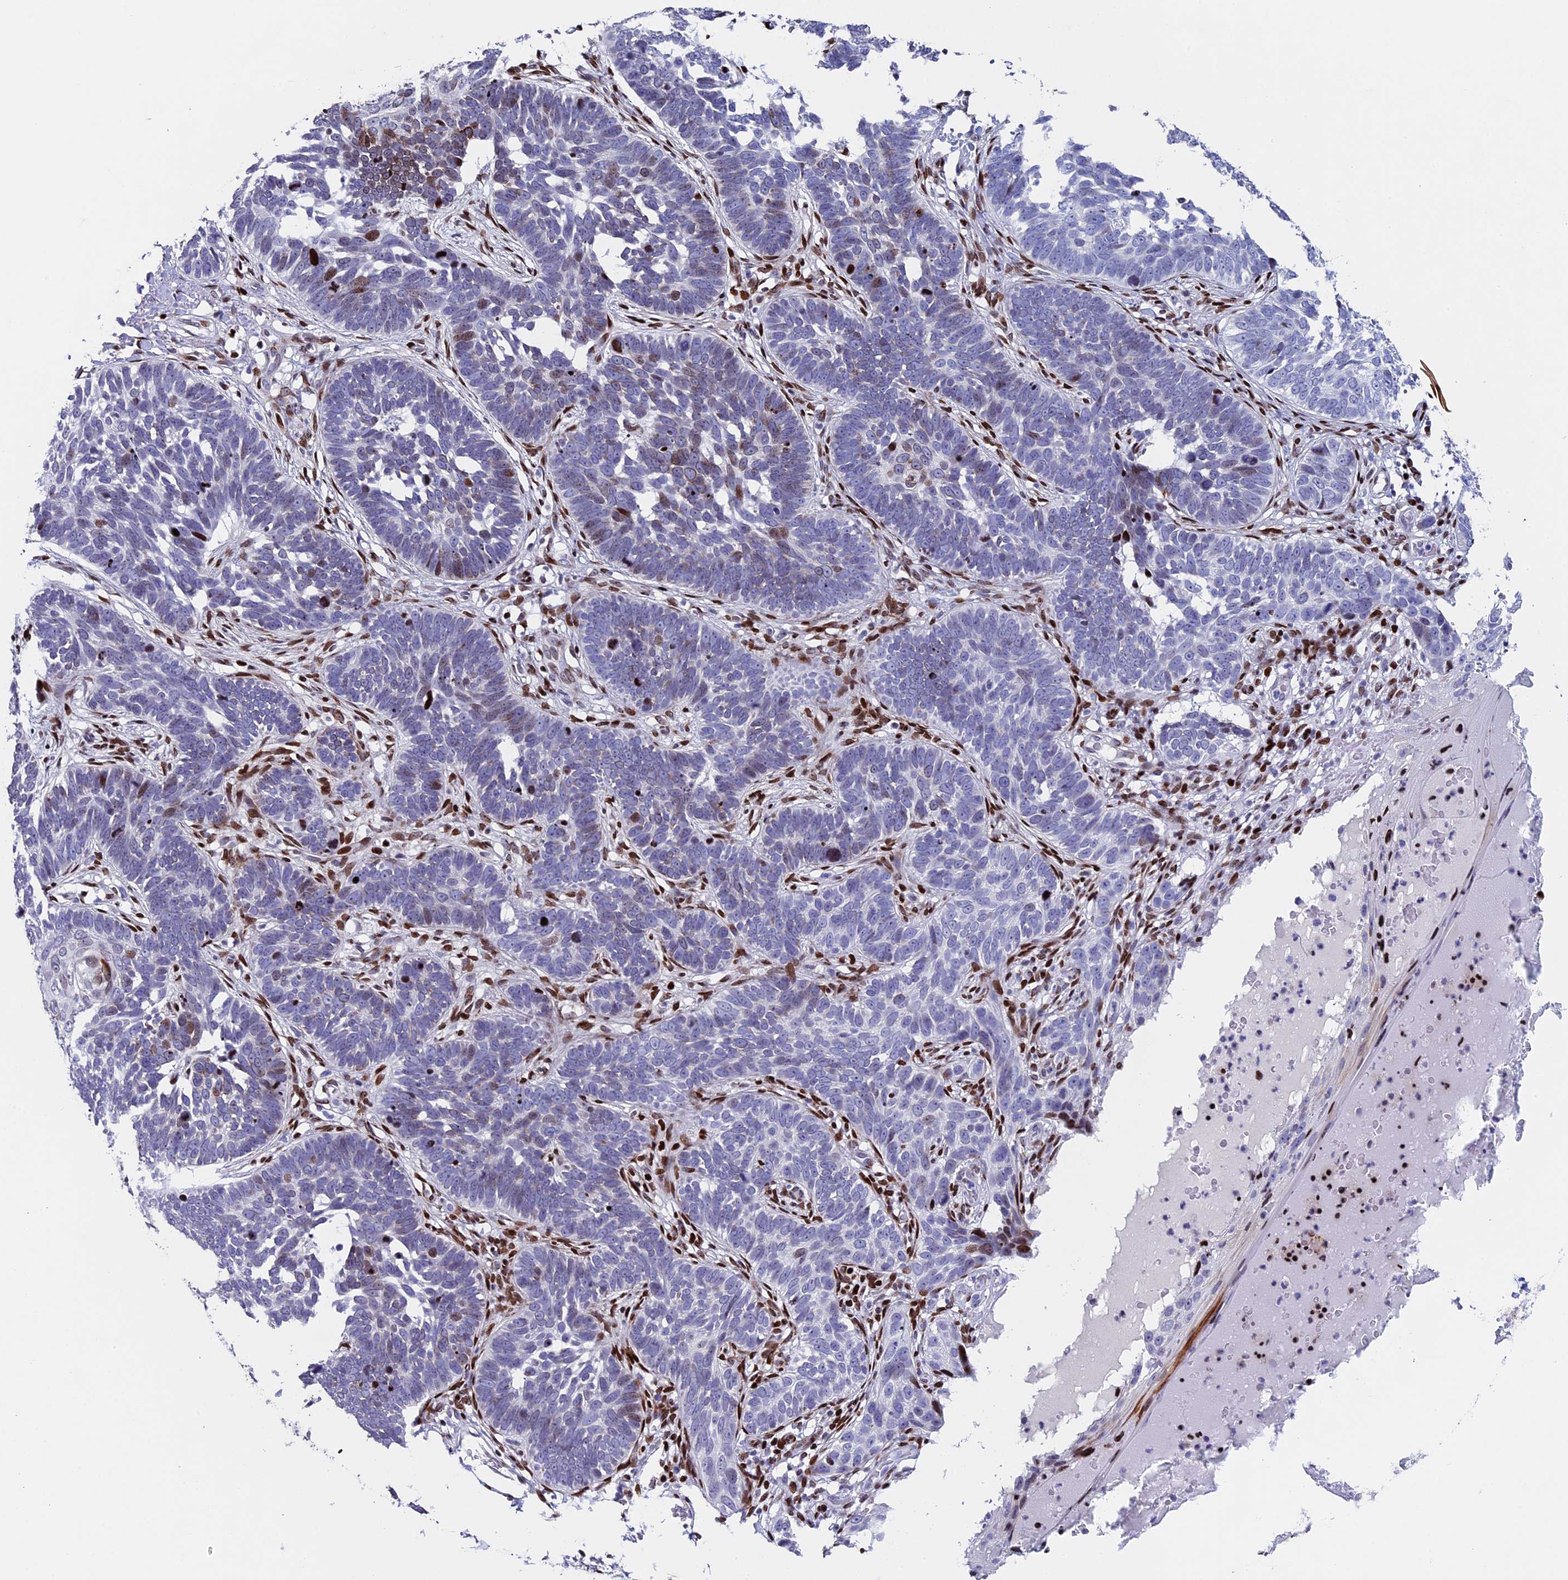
{"staining": {"intensity": "moderate", "quantity": "<25%", "location": "nuclear"}, "tissue": "skin cancer", "cell_type": "Tumor cells", "image_type": "cancer", "snomed": [{"axis": "morphology", "description": "Normal tissue, NOS"}, {"axis": "morphology", "description": "Basal cell carcinoma"}, {"axis": "topography", "description": "Skin"}], "caption": "Protein expression analysis of human skin cancer (basal cell carcinoma) reveals moderate nuclear expression in approximately <25% of tumor cells.", "gene": "BTBD3", "patient": {"sex": "male", "age": 77}}